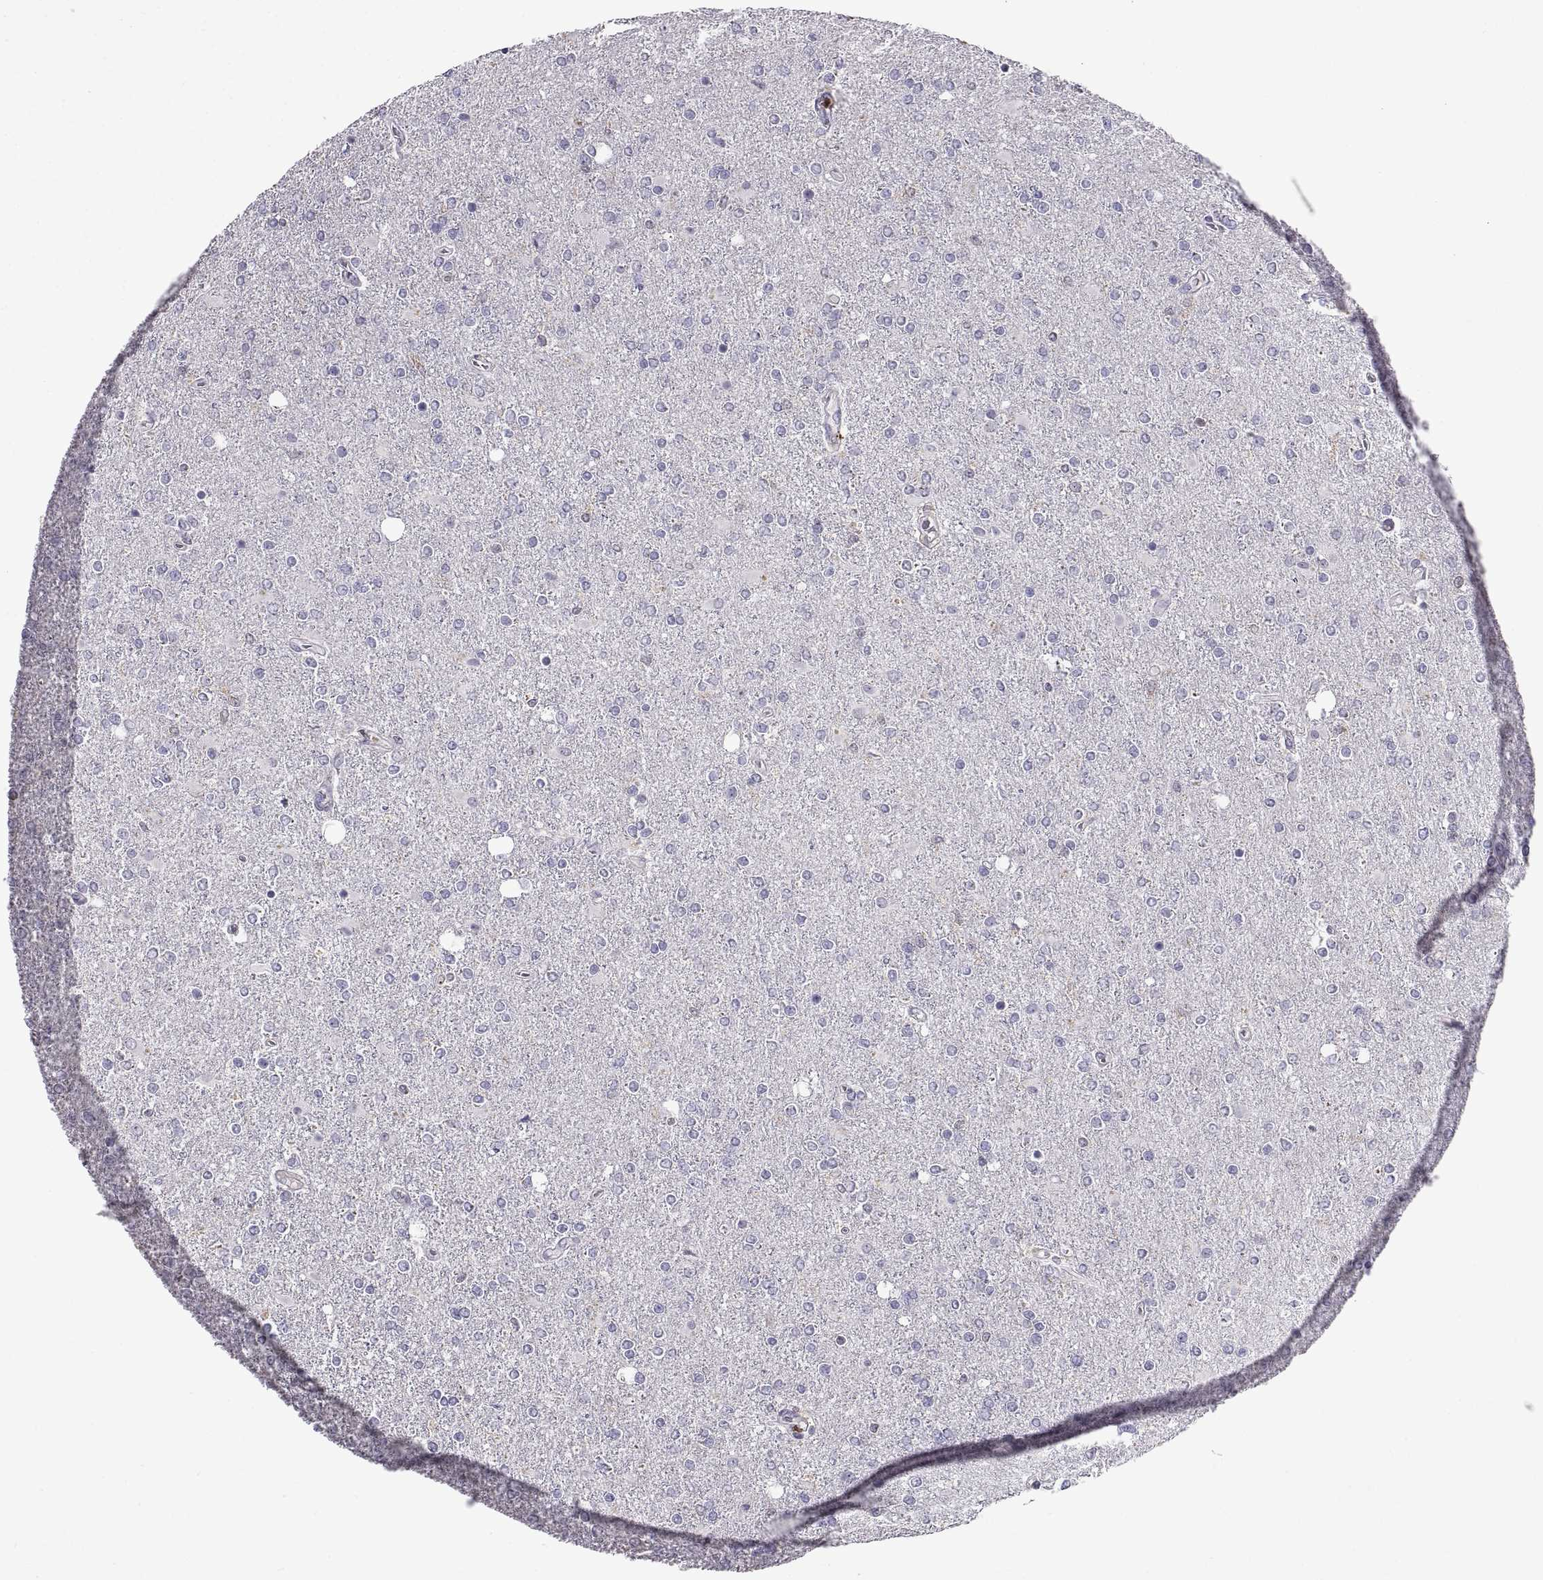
{"staining": {"intensity": "negative", "quantity": "none", "location": "none"}, "tissue": "glioma", "cell_type": "Tumor cells", "image_type": "cancer", "snomed": [{"axis": "morphology", "description": "Glioma, malignant, High grade"}, {"axis": "topography", "description": "Cerebral cortex"}], "caption": "A micrograph of human malignant glioma (high-grade) is negative for staining in tumor cells.", "gene": "DOK3", "patient": {"sex": "male", "age": 70}}